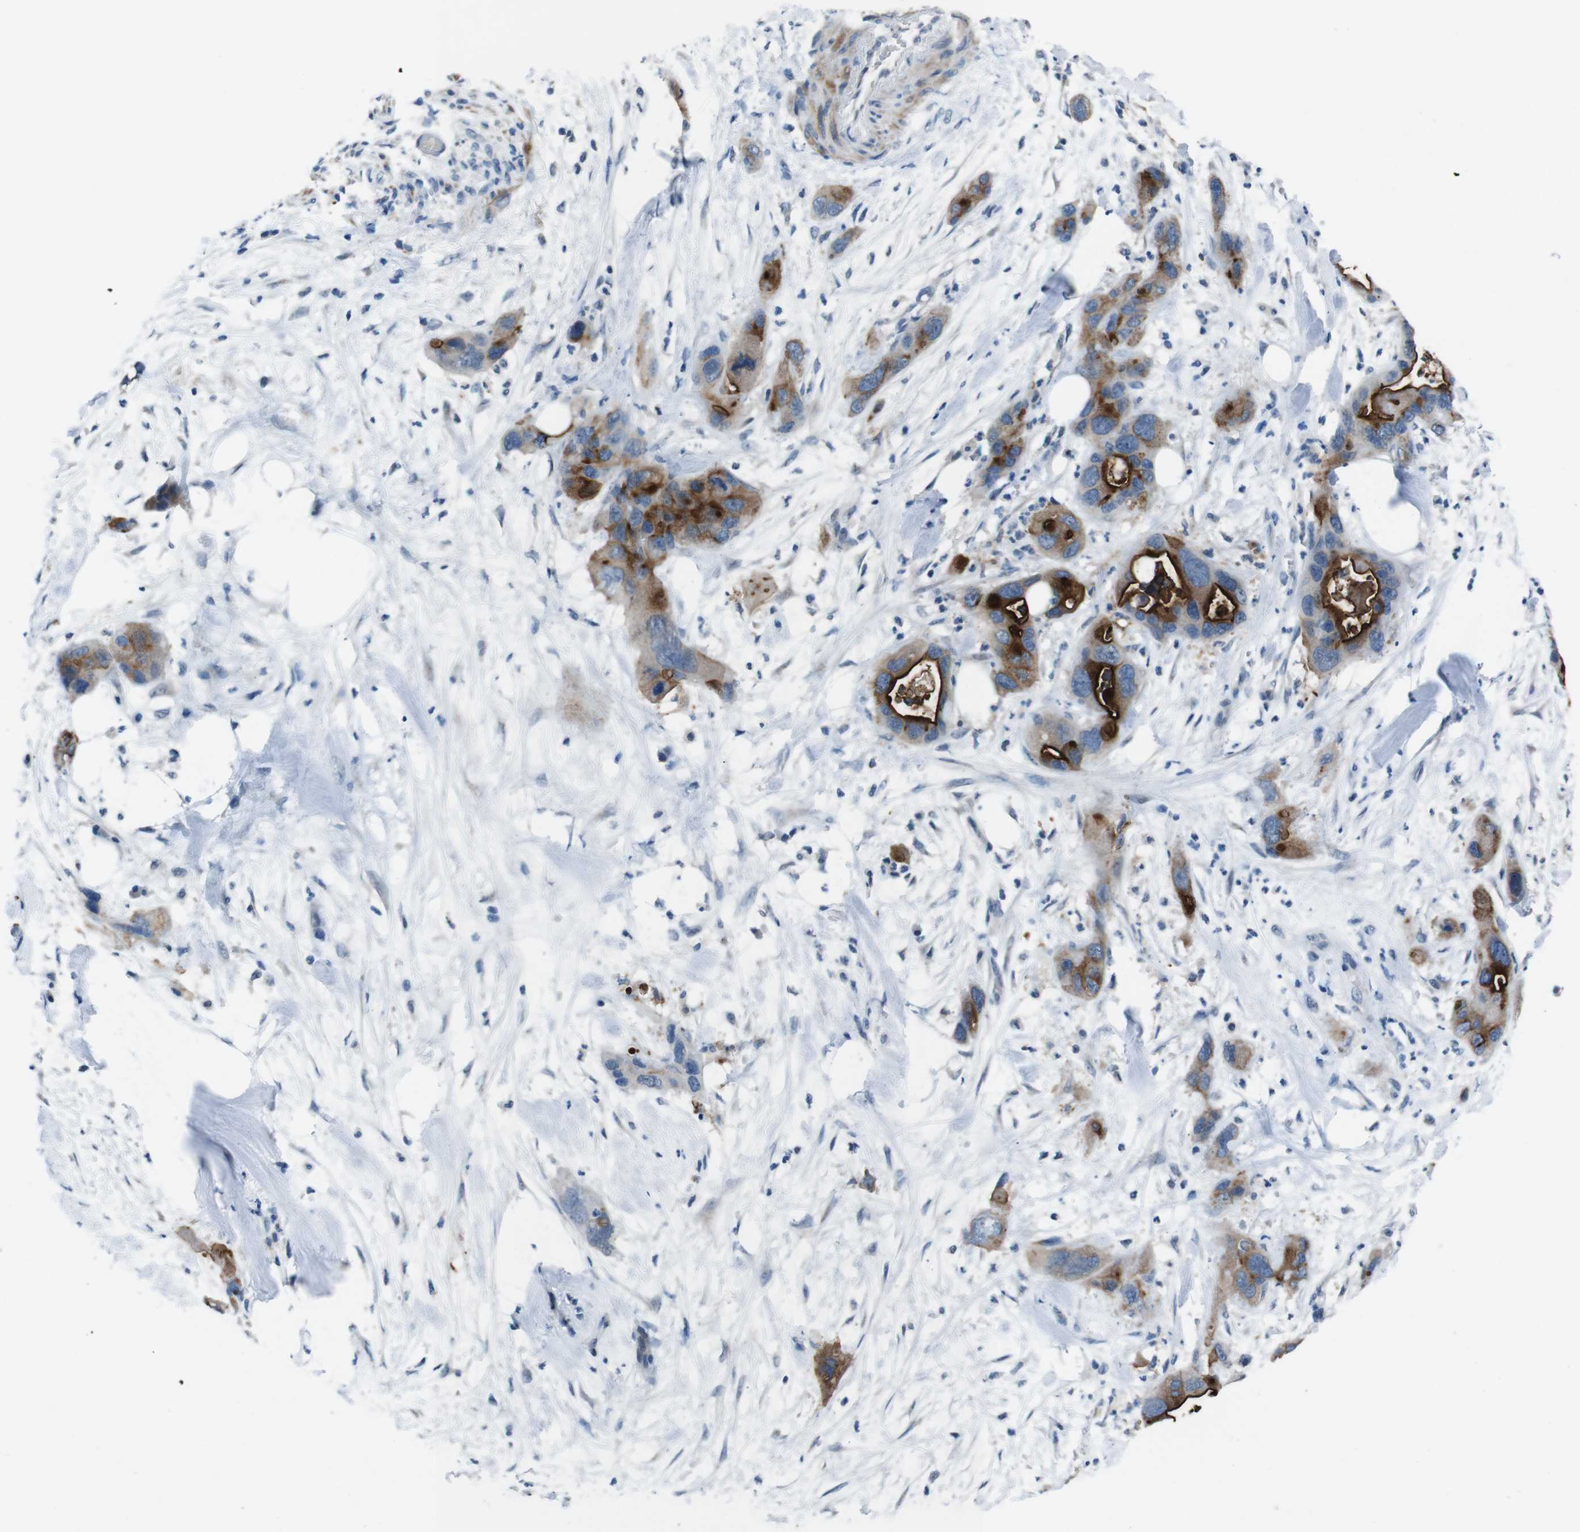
{"staining": {"intensity": "strong", "quantity": "25%-75%", "location": "cytoplasmic/membranous"}, "tissue": "pancreatic cancer", "cell_type": "Tumor cells", "image_type": "cancer", "snomed": [{"axis": "morphology", "description": "Adenocarcinoma, NOS"}, {"axis": "topography", "description": "Pancreas"}], "caption": "Protein staining displays strong cytoplasmic/membranous positivity in about 25%-75% of tumor cells in pancreatic cancer. Using DAB (3,3'-diaminobenzidine) (brown) and hematoxylin (blue) stains, captured at high magnification using brightfield microscopy.", "gene": "CDHR2", "patient": {"sex": "female", "age": 71}}